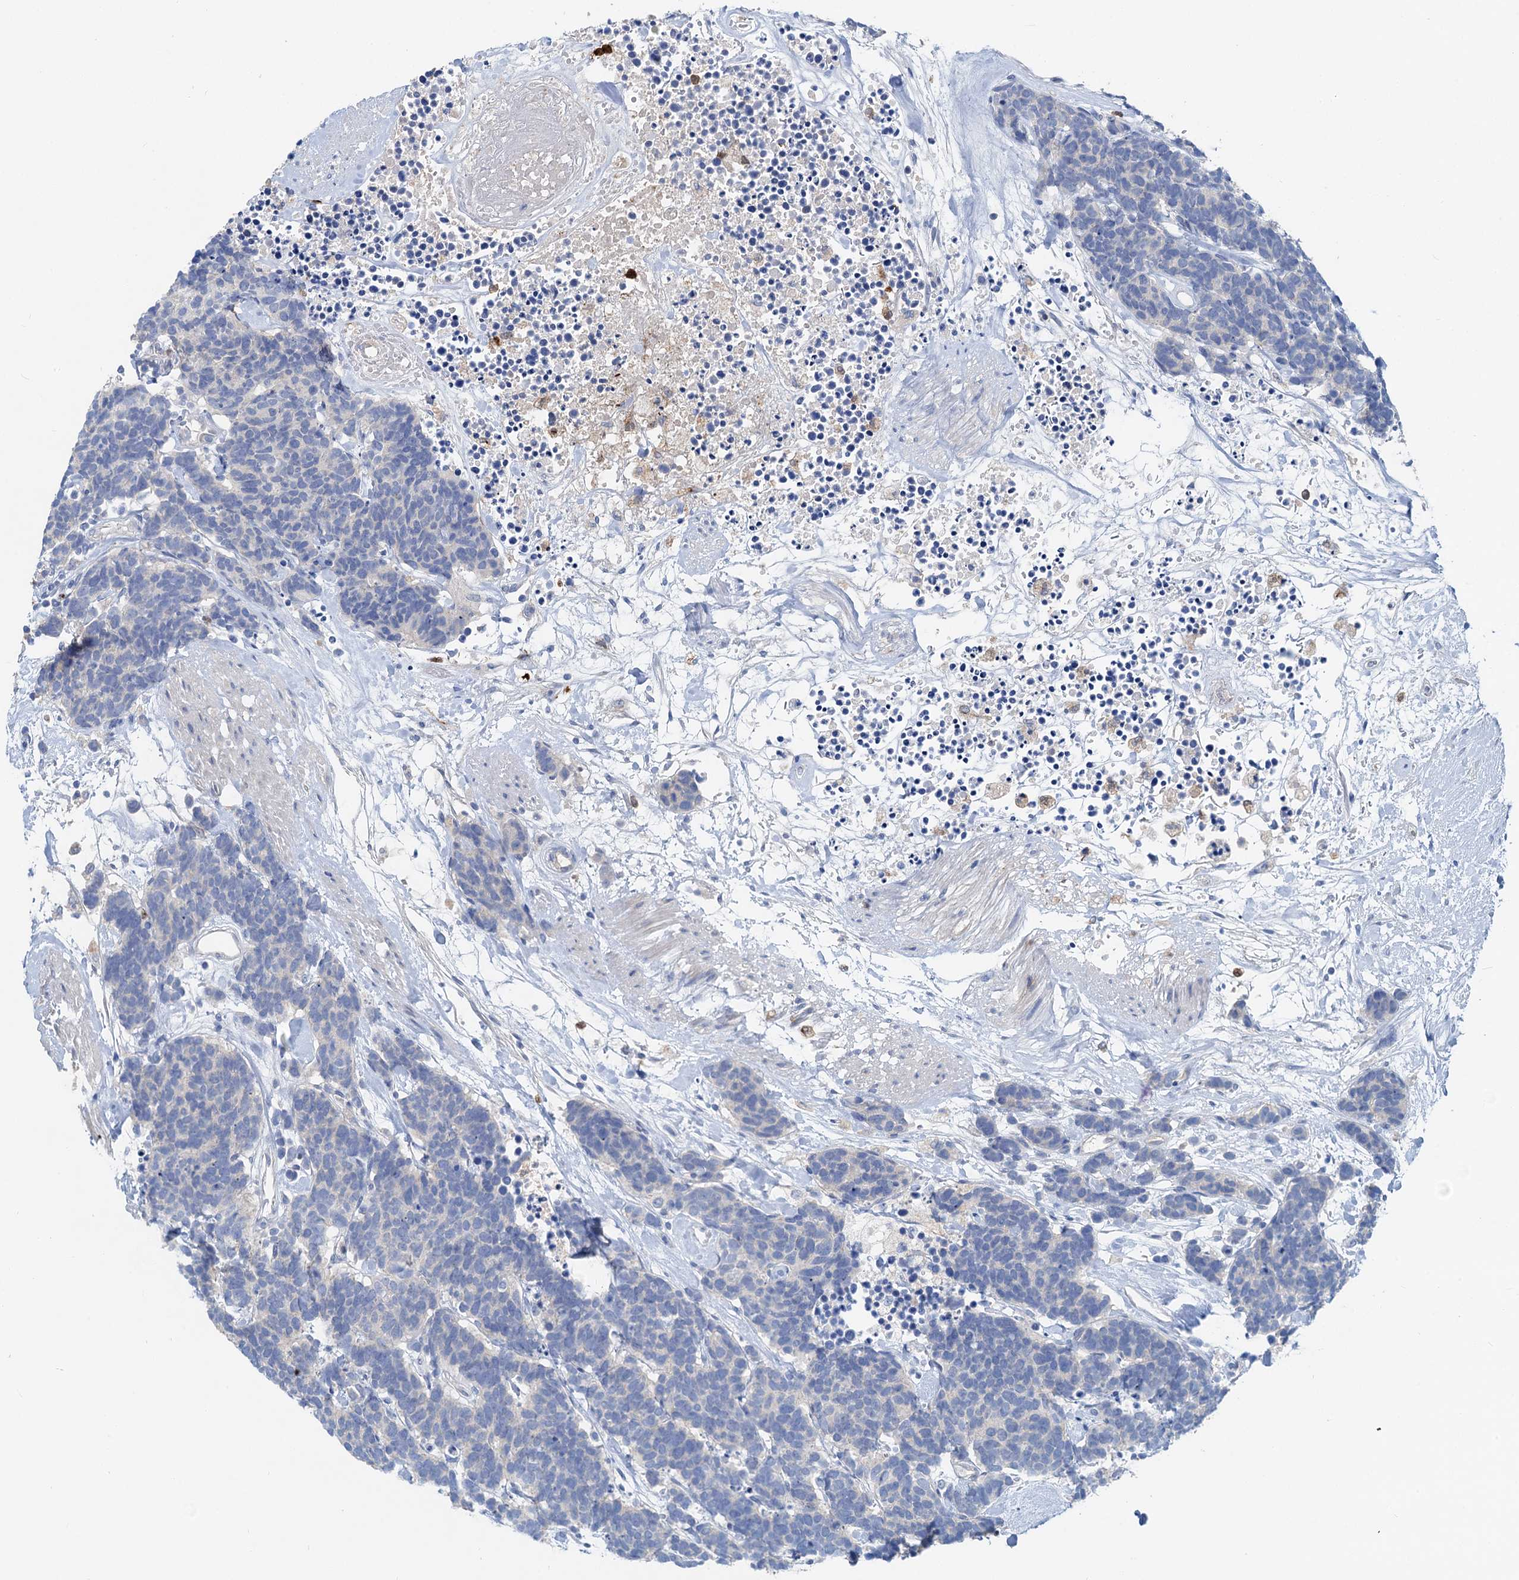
{"staining": {"intensity": "negative", "quantity": "none", "location": "none"}, "tissue": "carcinoid", "cell_type": "Tumor cells", "image_type": "cancer", "snomed": [{"axis": "morphology", "description": "Carcinoma, NOS"}, {"axis": "morphology", "description": "Carcinoid, malignant, NOS"}, {"axis": "topography", "description": "Urinary bladder"}], "caption": "Immunohistochemistry image of carcinoid stained for a protein (brown), which shows no positivity in tumor cells.", "gene": "OTOA", "patient": {"sex": "male", "age": 57}}